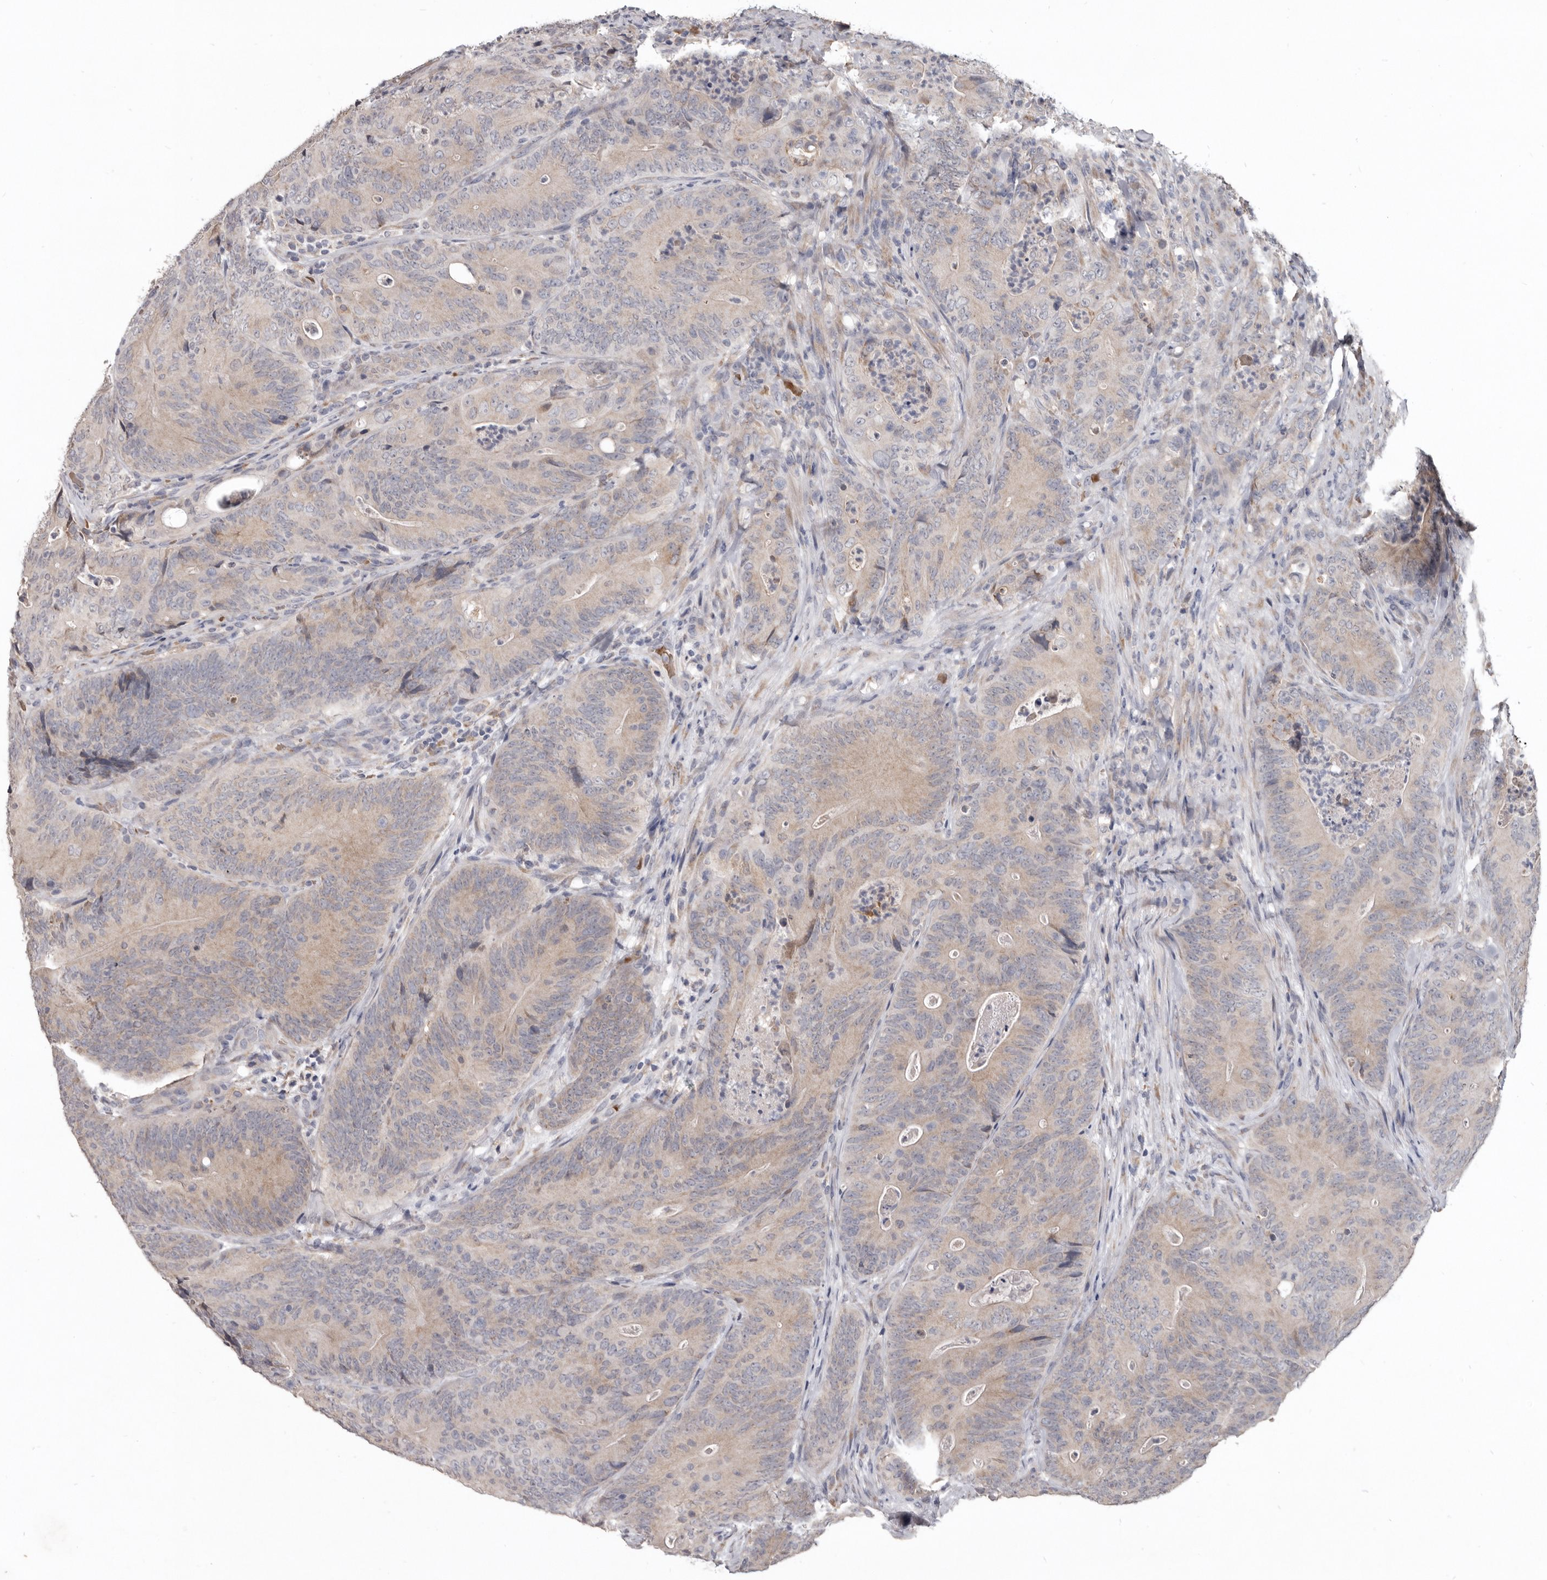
{"staining": {"intensity": "moderate", "quantity": "25%-75%", "location": "cytoplasmic/membranous"}, "tissue": "colorectal cancer", "cell_type": "Tumor cells", "image_type": "cancer", "snomed": [{"axis": "morphology", "description": "Normal tissue, NOS"}, {"axis": "topography", "description": "Colon"}], "caption": "This image demonstrates immunohistochemistry (IHC) staining of human colorectal cancer, with medium moderate cytoplasmic/membranous positivity in about 25%-75% of tumor cells.", "gene": "NENF", "patient": {"sex": "female", "age": 82}}